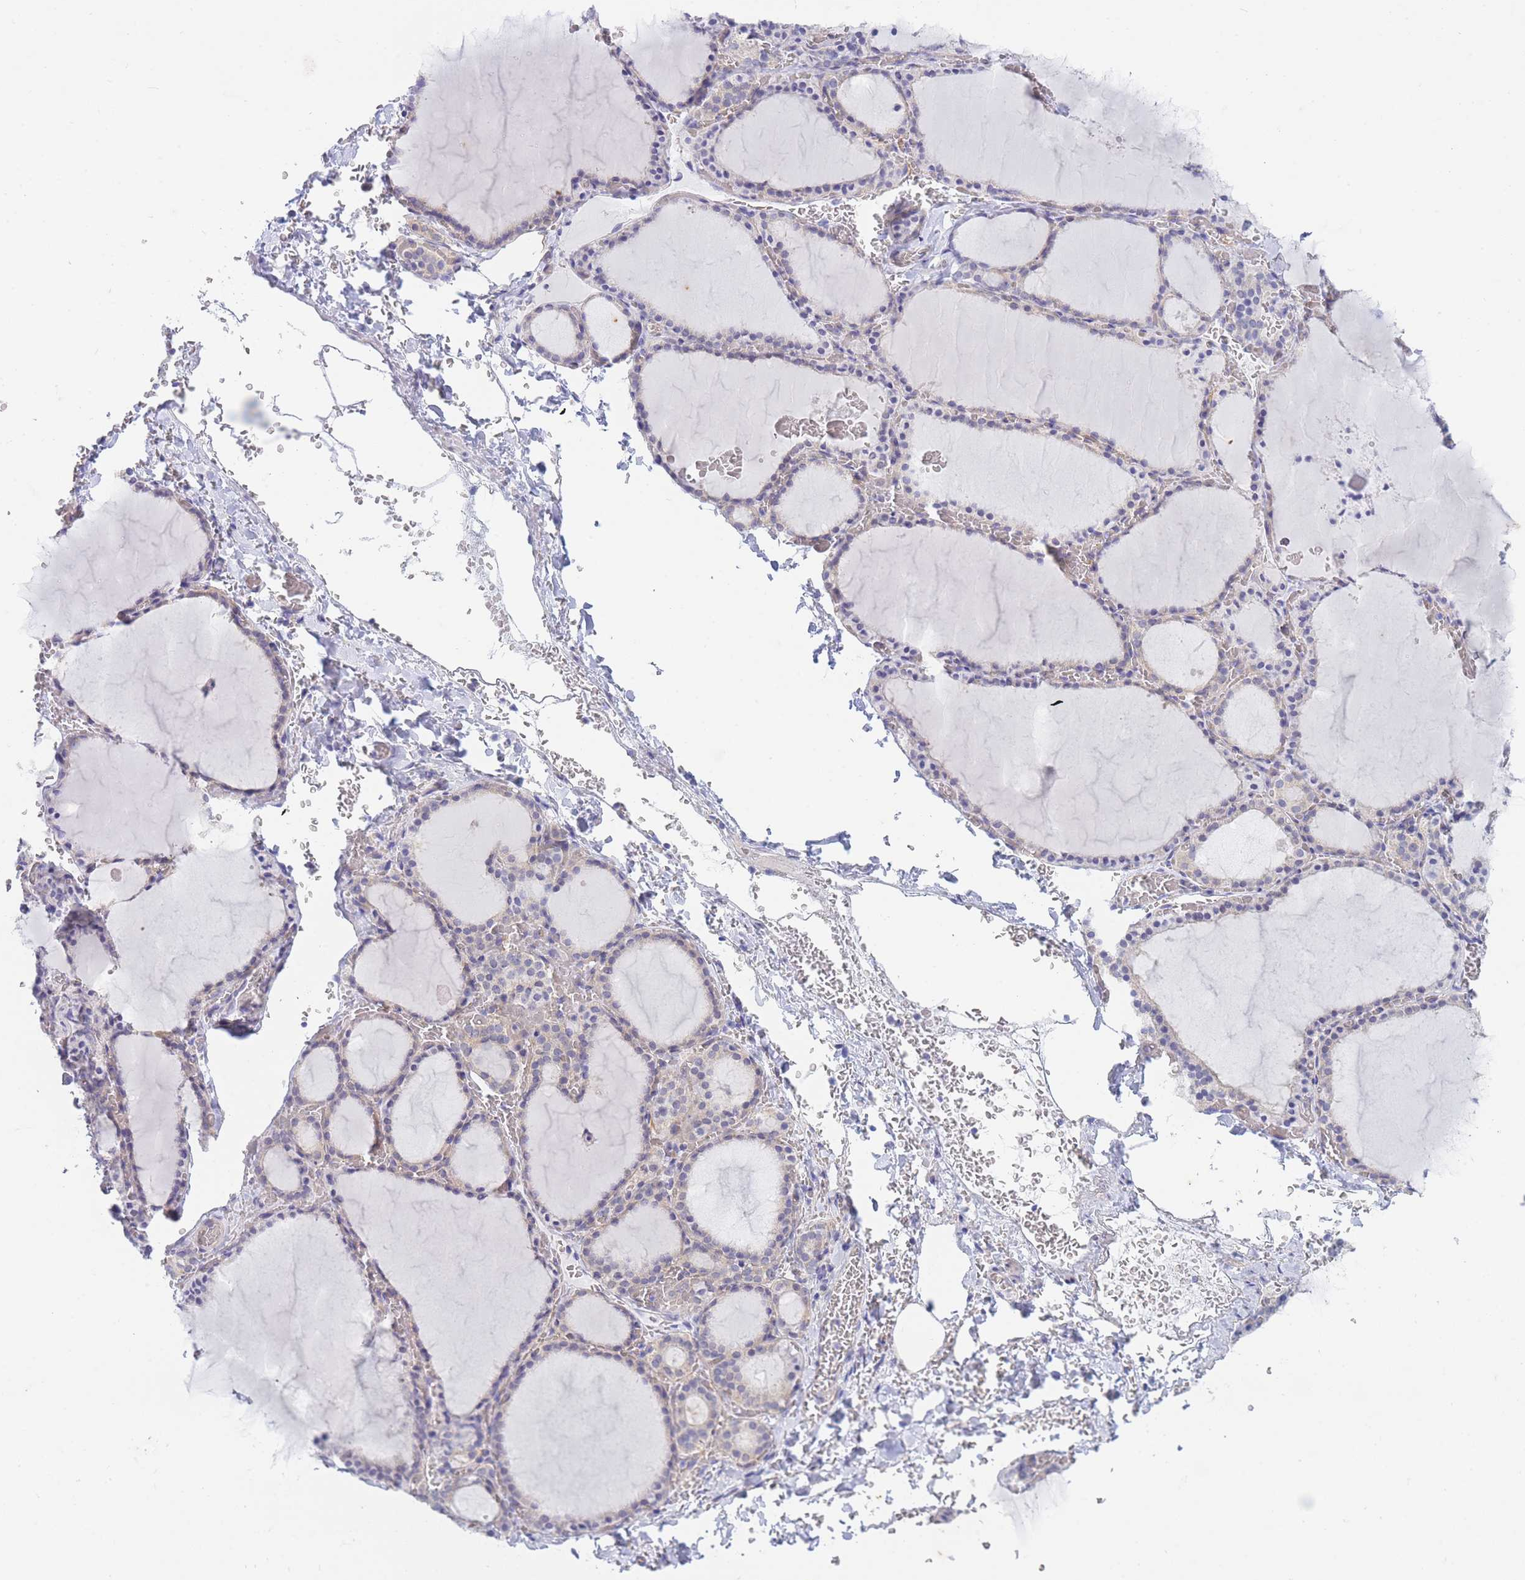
{"staining": {"intensity": "weak", "quantity": "<25%", "location": "cytoplasmic/membranous"}, "tissue": "thyroid gland", "cell_type": "Glandular cells", "image_type": "normal", "snomed": [{"axis": "morphology", "description": "Normal tissue, NOS"}, {"axis": "topography", "description": "Thyroid gland"}], "caption": "High power microscopy photomicrograph of an immunohistochemistry micrograph of benign thyroid gland, revealing no significant expression in glandular cells. (DAB (3,3'-diaminobenzidine) immunohistochemistry (IHC), high magnification).", "gene": "SUGT1", "patient": {"sex": "female", "age": 39}}